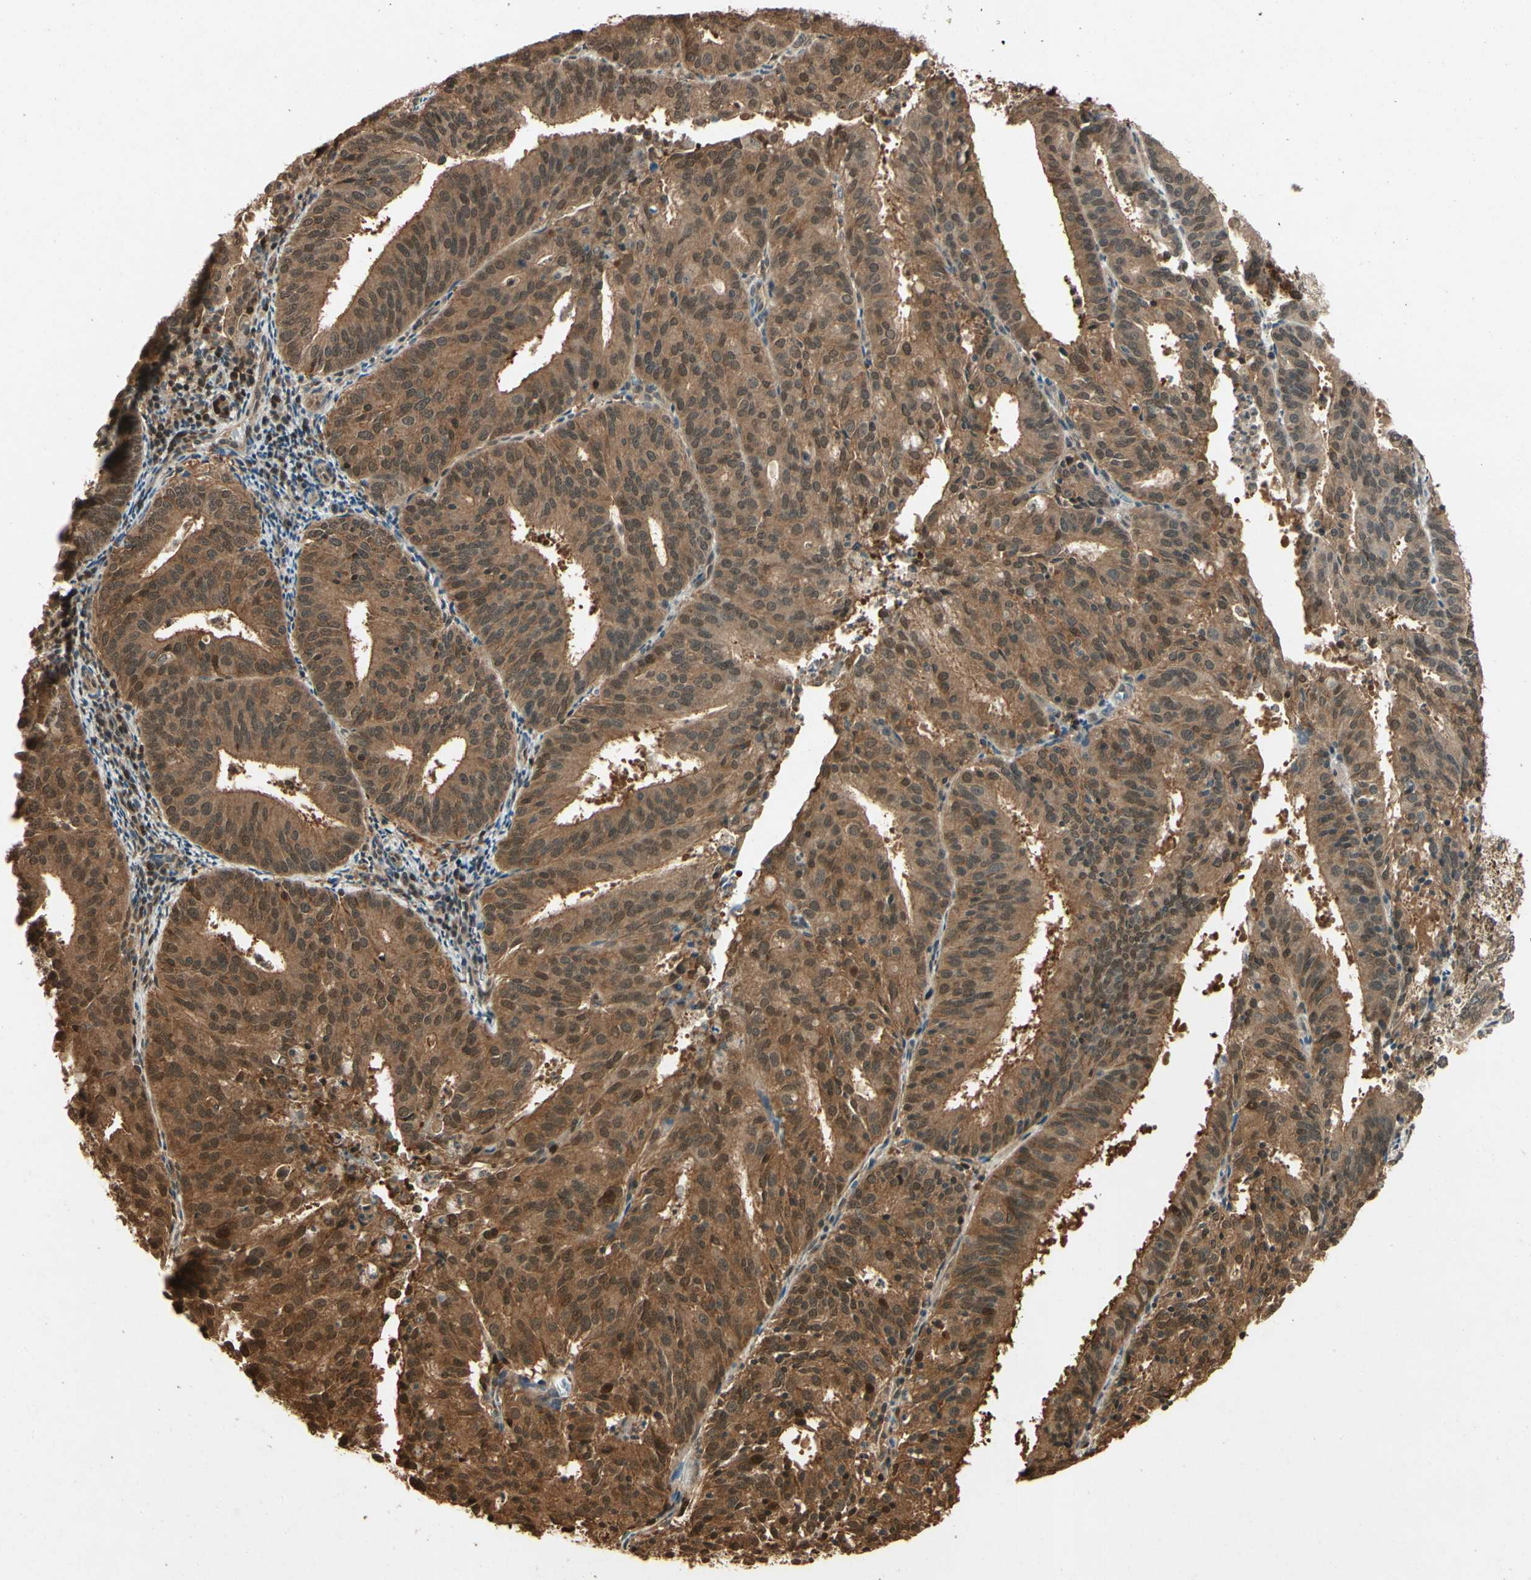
{"staining": {"intensity": "moderate", "quantity": ">75%", "location": "cytoplasmic/membranous,nuclear"}, "tissue": "endometrial cancer", "cell_type": "Tumor cells", "image_type": "cancer", "snomed": [{"axis": "morphology", "description": "Adenocarcinoma, NOS"}, {"axis": "topography", "description": "Uterus"}], "caption": "Protein analysis of endometrial cancer (adenocarcinoma) tissue demonstrates moderate cytoplasmic/membranous and nuclear staining in approximately >75% of tumor cells.", "gene": "YWHAQ", "patient": {"sex": "female", "age": 60}}